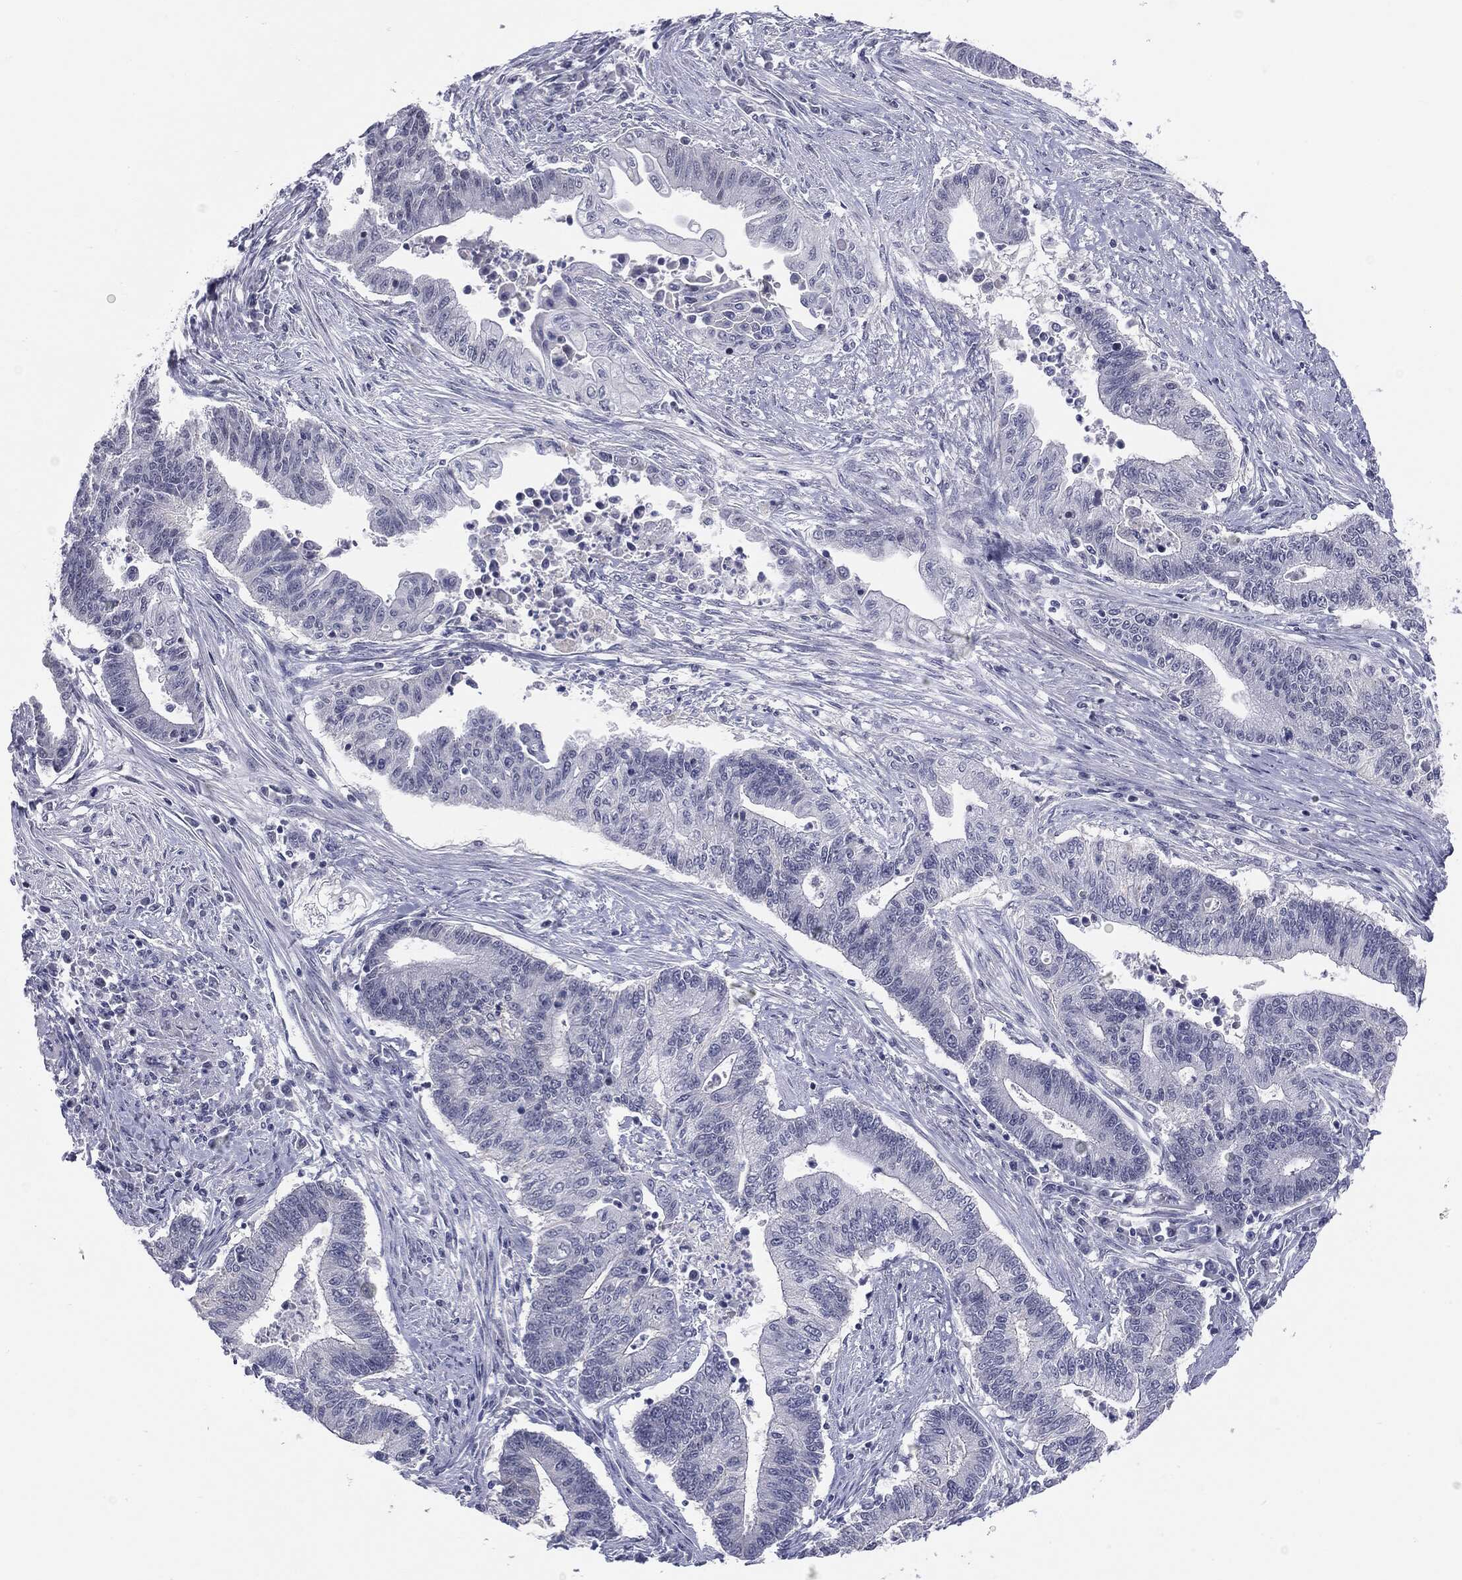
{"staining": {"intensity": "negative", "quantity": "none", "location": "none"}, "tissue": "endometrial cancer", "cell_type": "Tumor cells", "image_type": "cancer", "snomed": [{"axis": "morphology", "description": "Adenocarcinoma, NOS"}, {"axis": "topography", "description": "Uterus"}, {"axis": "topography", "description": "Endometrium"}], "caption": "Human endometrial cancer (adenocarcinoma) stained for a protein using immunohistochemistry (IHC) reveals no expression in tumor cells.", "gene": "SLC5A5", "patient": {"sex": "female", "age": 54}}